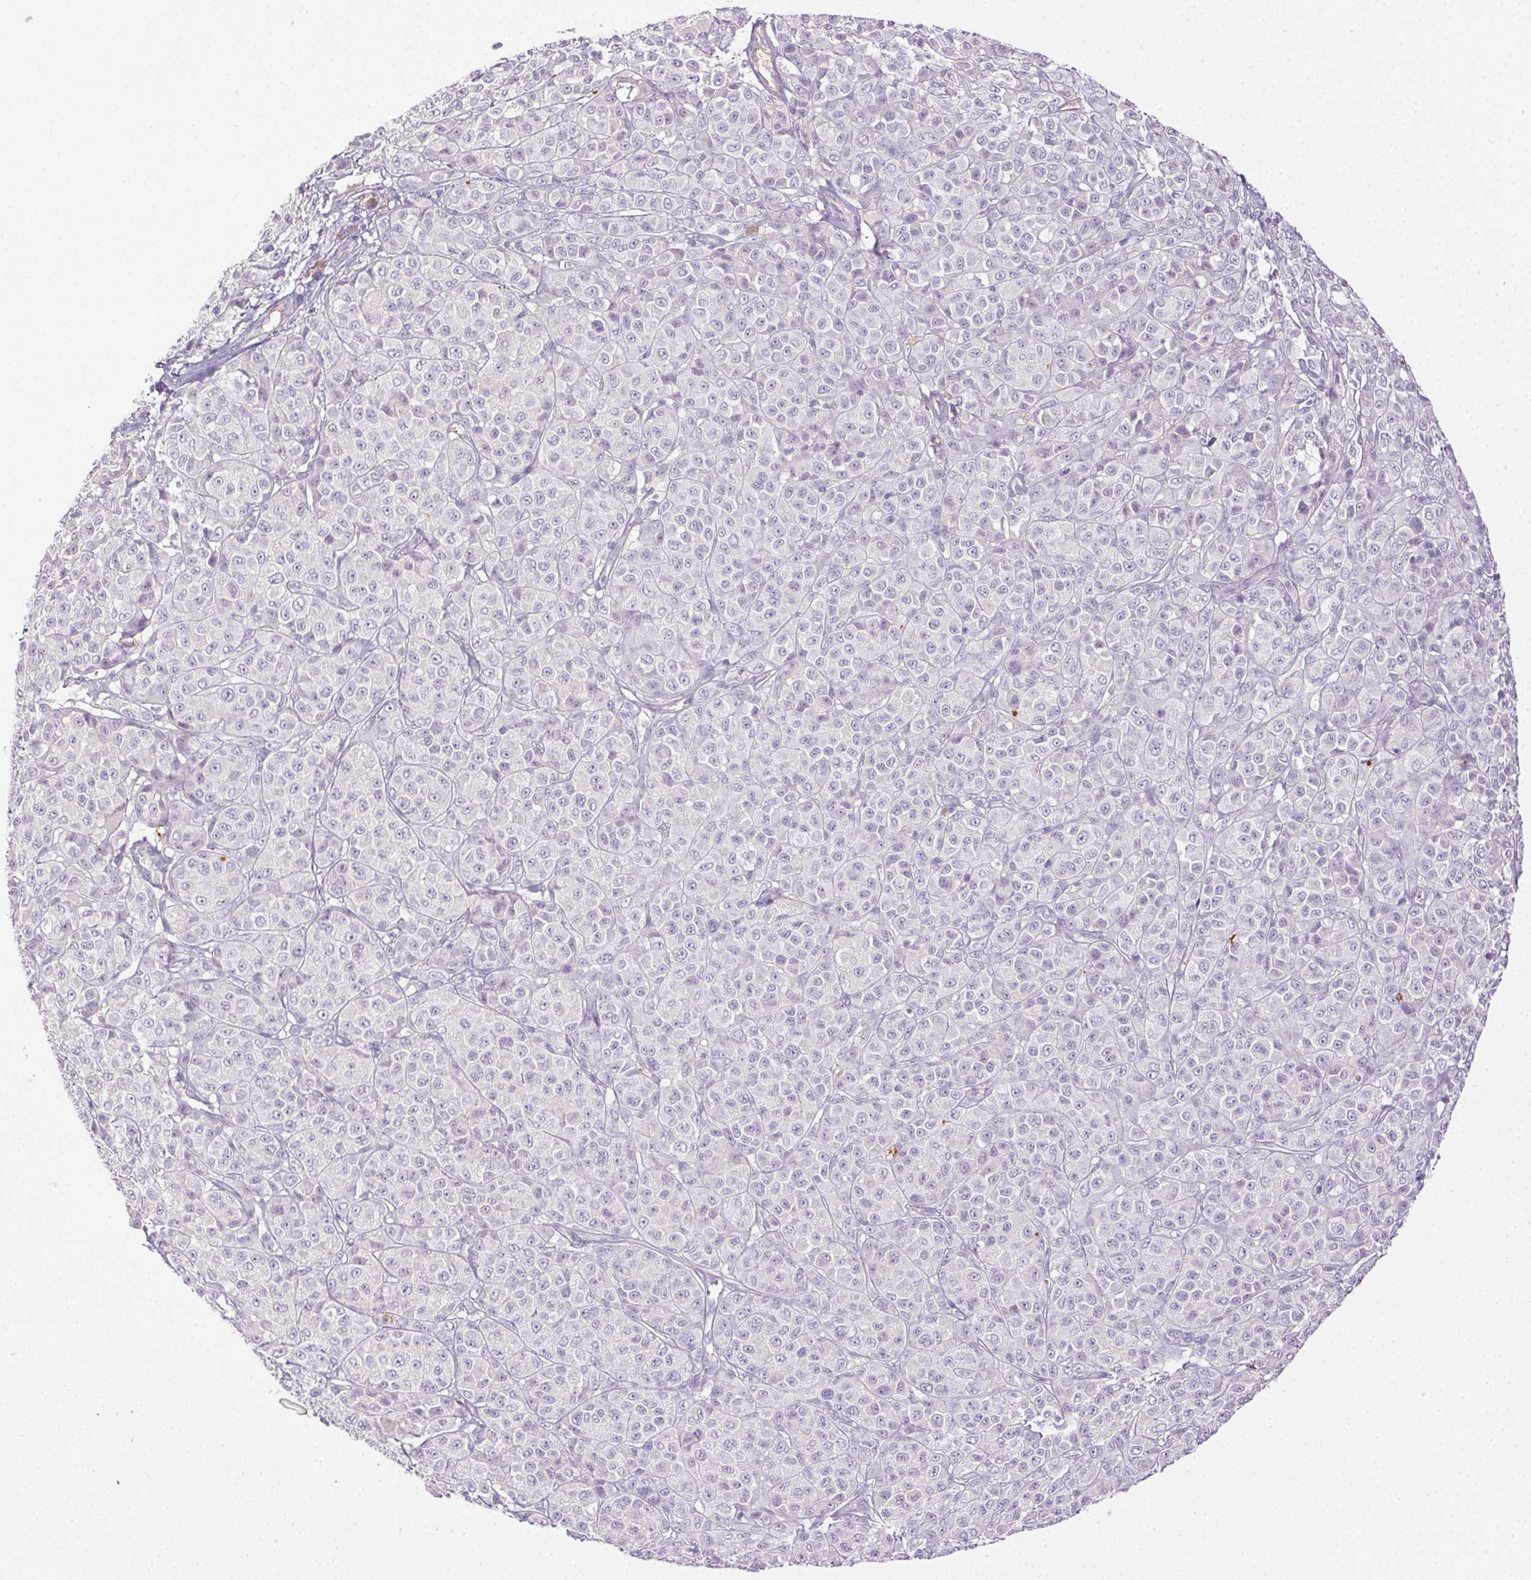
{"staining": {"intensity": "negative", "quantity": "none", "location": "none"}, "tissue": "melanoma", "cell_type": "Tumor cells", "image_type": "cancer", "snomed": [{"axis": "morphology", "description": "Malignant melanoma, NOS"}, {"axis": "topography", "description": "Skin"}], "caption": "Tumor cells are negative for brown protein staining in malignant melanoma. (DAB (3,3'-diaminobenzidine) immunohistochemistry, high magnification).", "gene": "BPIFB2", "patient": {"sex": "male", "age": 89}}